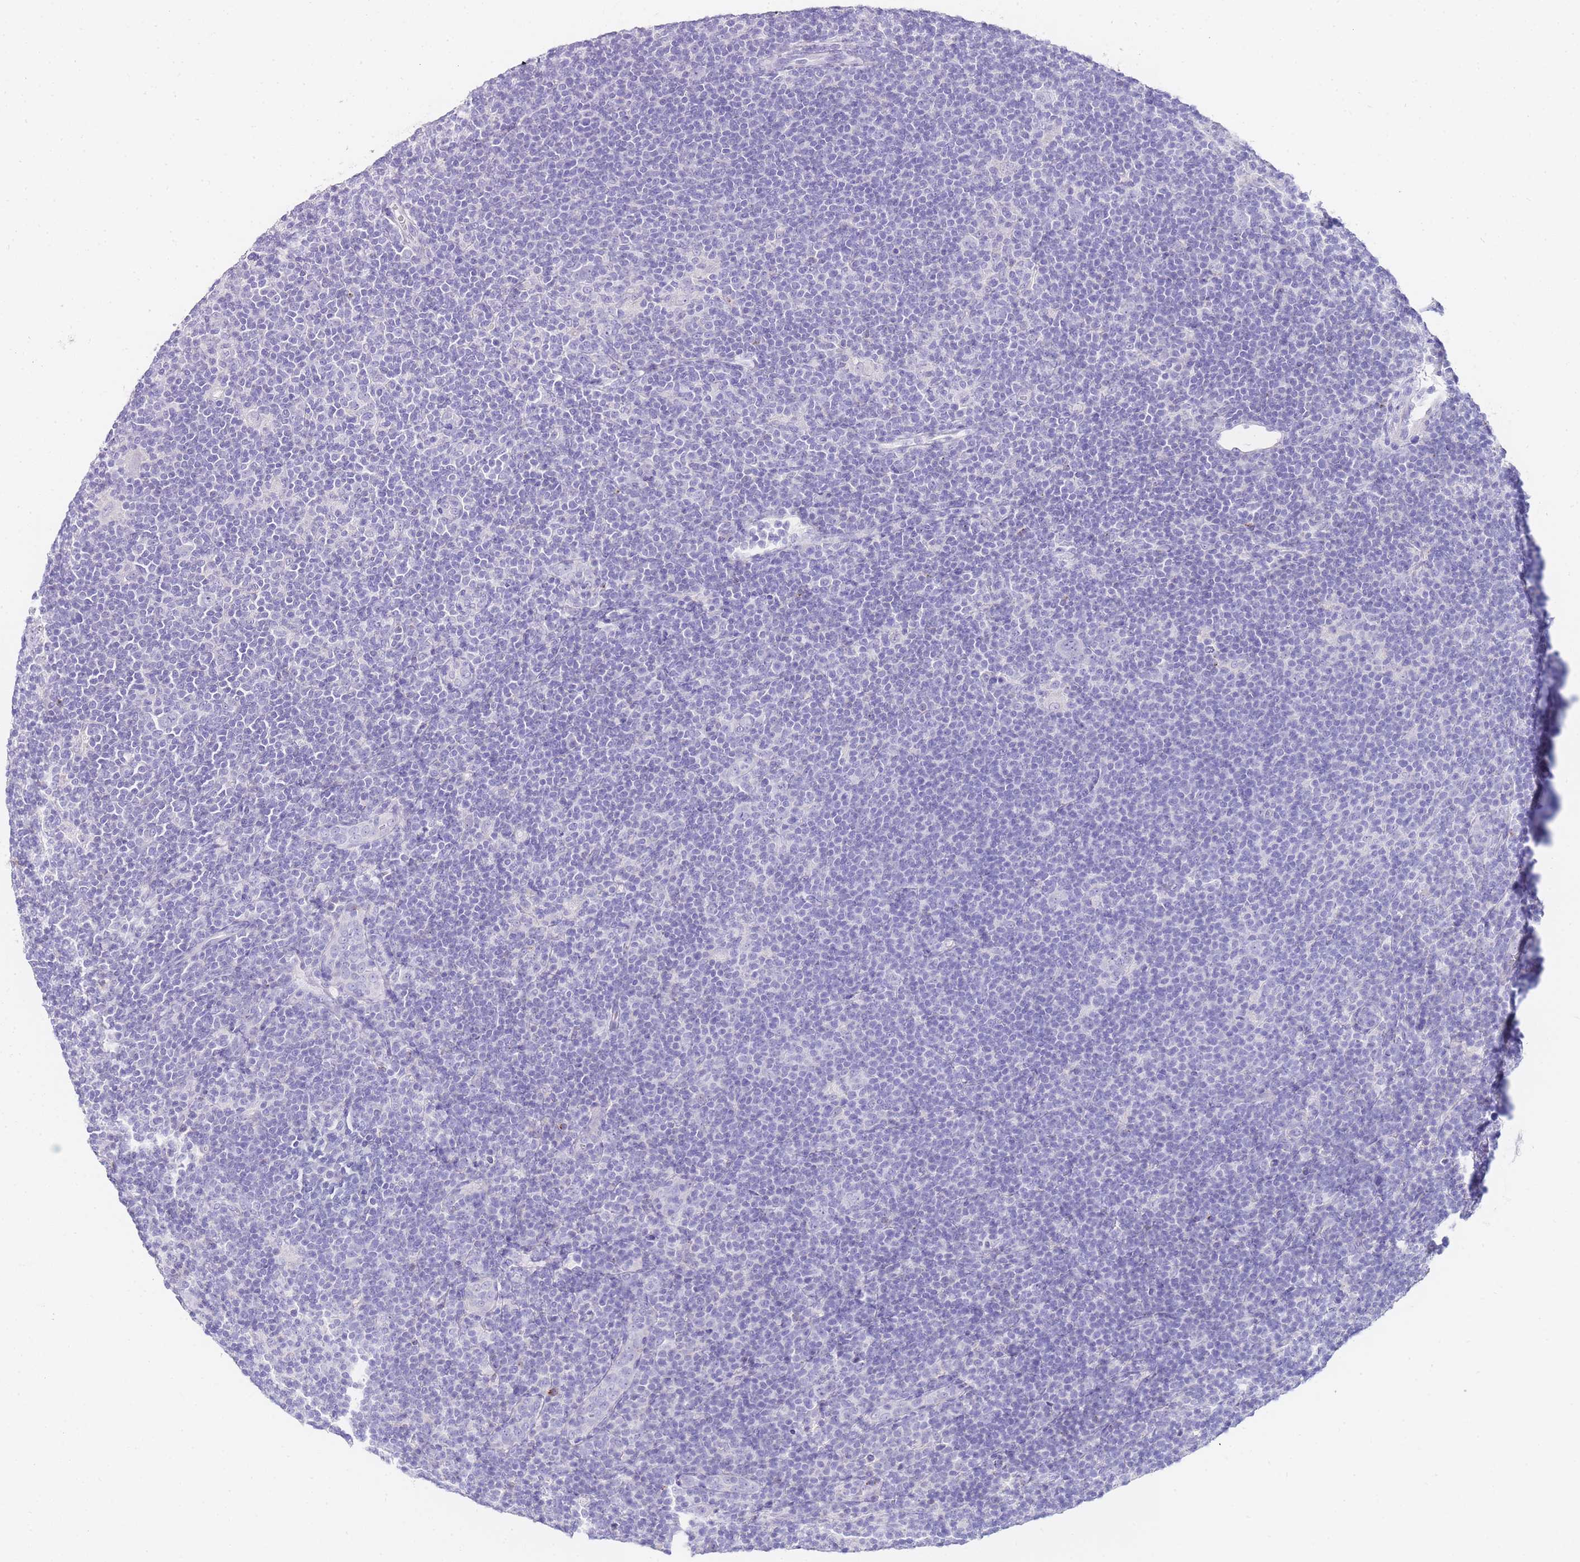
{"staining": {"intensity": "negative", "quantity": "none", "location": "none"}, "tissue": "lymphoma", "cell_type": "Tumor cells", "image_type": "cancer", "snomed": [{"axis": "morphology", "description": "Hodgkin's disease, NOS"}, {"axis": "topography", "description": "Lymph node"}], "caption": "Tumor cells are negative for protein expression in human lymphoma.", "gene": "DPP4", "patient": {"sex": "female", "age": 57}}